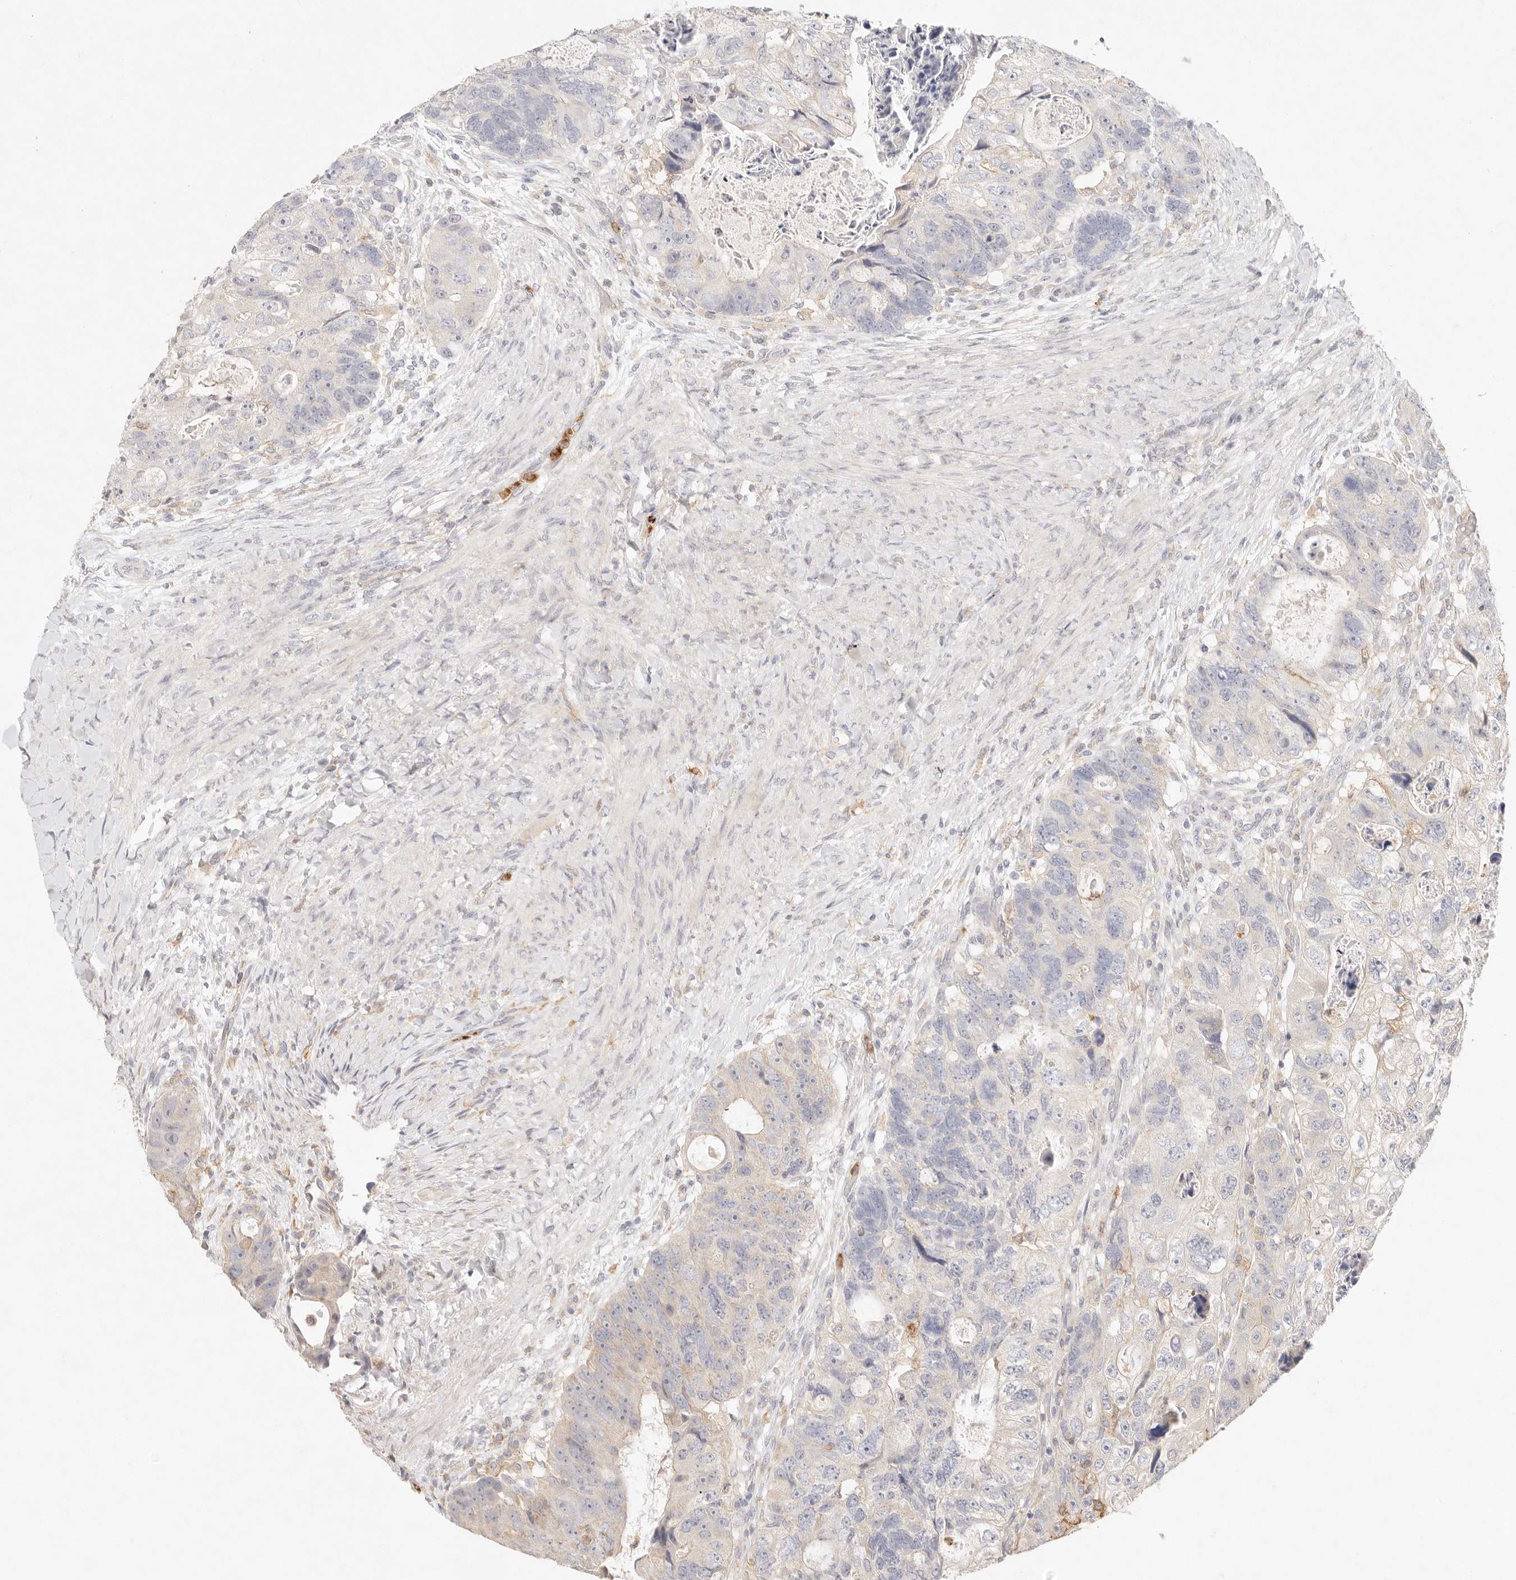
{"staining": {"intensity": "negative", "quantity": "none", "location": "none"}, "tissue": "colorectal cancer", "cell_type": "Tumor cells", "image_type": "cancer", "snomed": [{"axis": "morphology", "description": "Adenocarcinoma, NOS"}, {"axis": "topography", "description": "Rectum"}], "caption": "The immunohistochemistry histopathology image has no significant expression in tumor cells of colorectal cancer (adenocarcinoma) tissue.", "gene": "GPR84", "patient": {"sex": "male", "age": 59}}